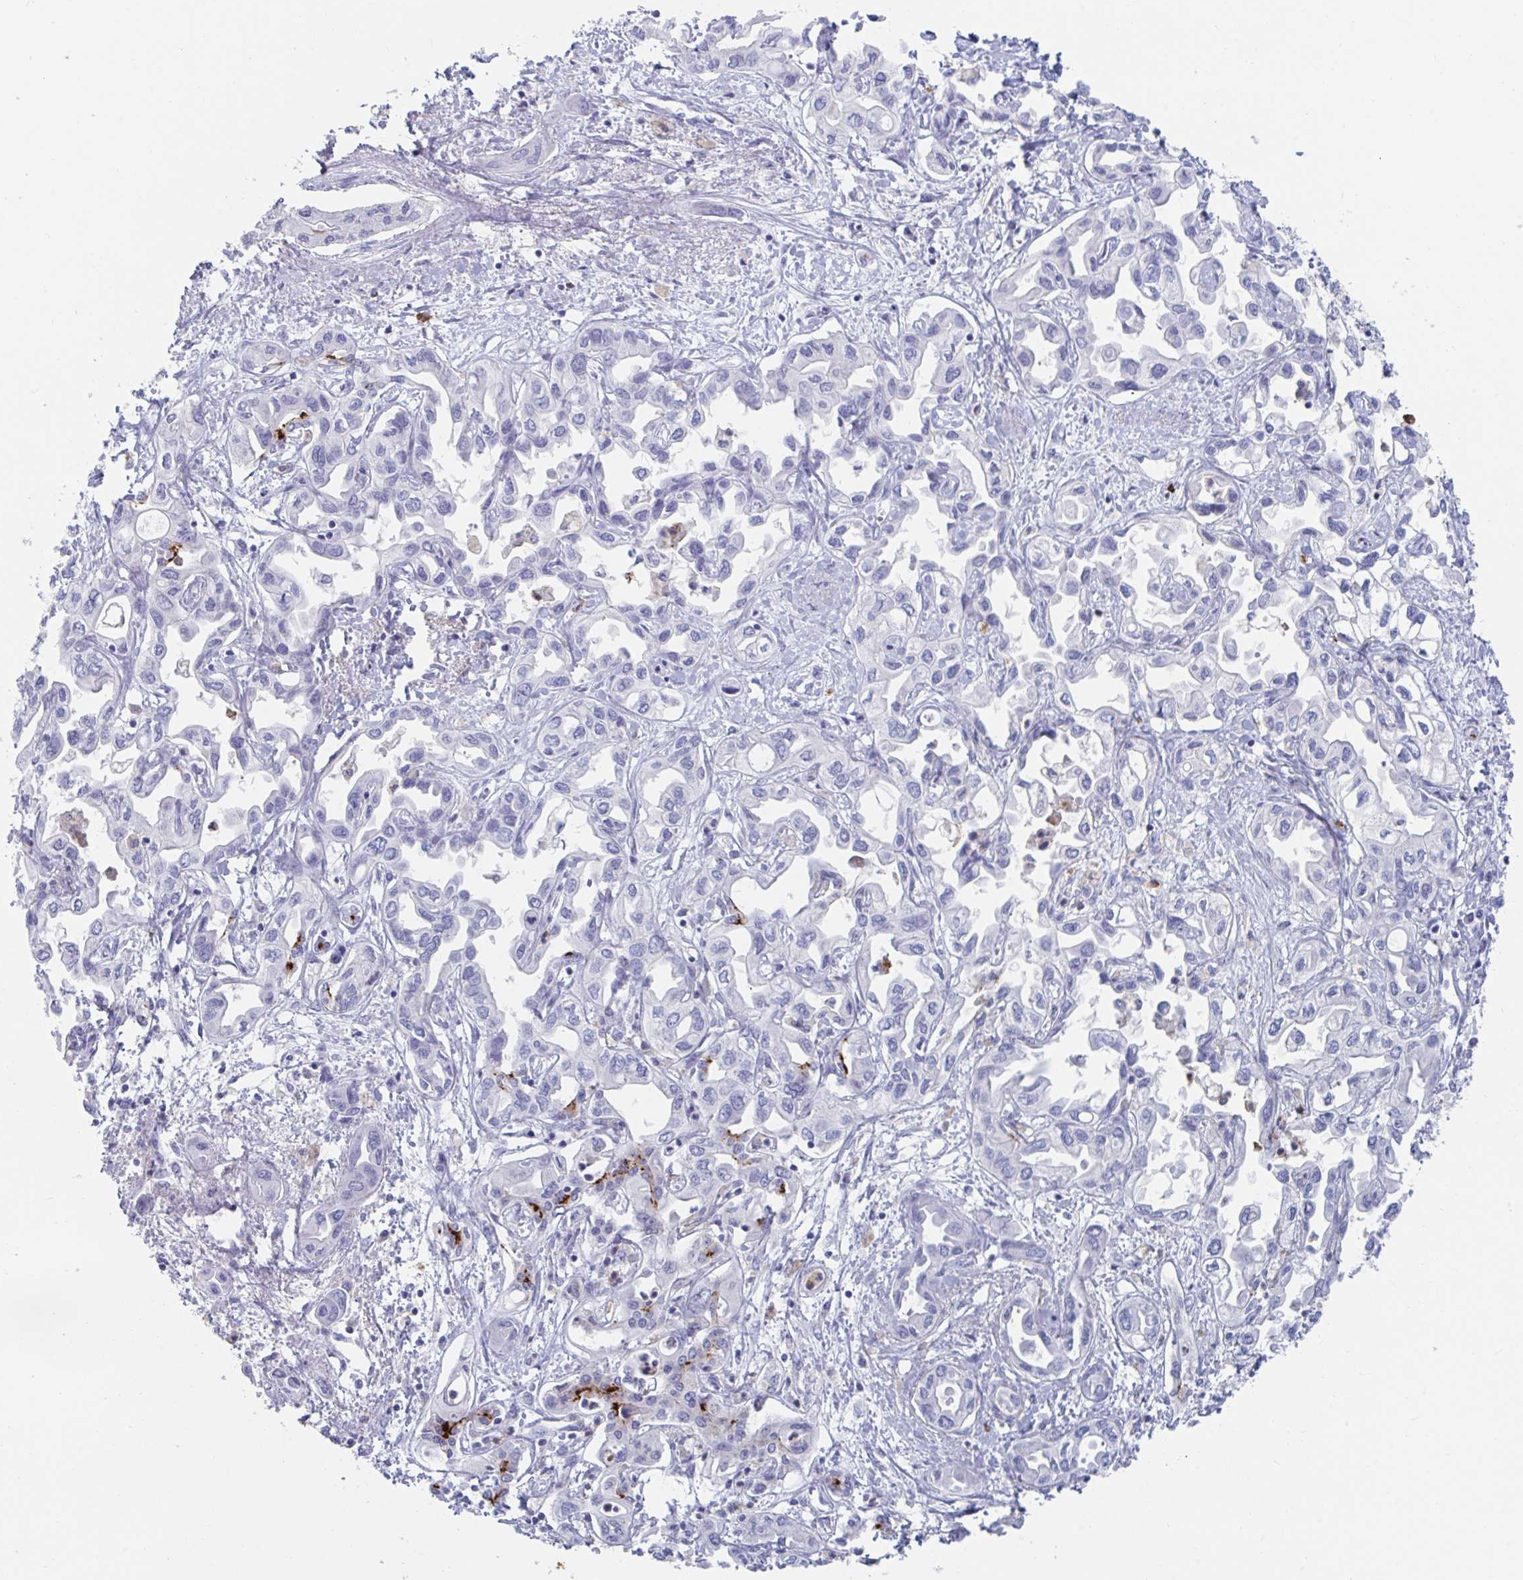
{"staining": {"intensity": "negative", "quantity": "none", "location": "none"}, "tissue": "liver cancer", "cell_type": "Tumor cells", "image_type": "cancer", "snomed": [{"axis": "morphology", "description": "Cholangiocarcinoma"}, {"axis": "topography", "description": "Liver"}], "caption": "Immunohistochemical staining of liver cholangiocarcinoma displays no significant staining in tumor cells.", "gene": "KCNK5", "patient": {"sex": "female", "age": 64}}